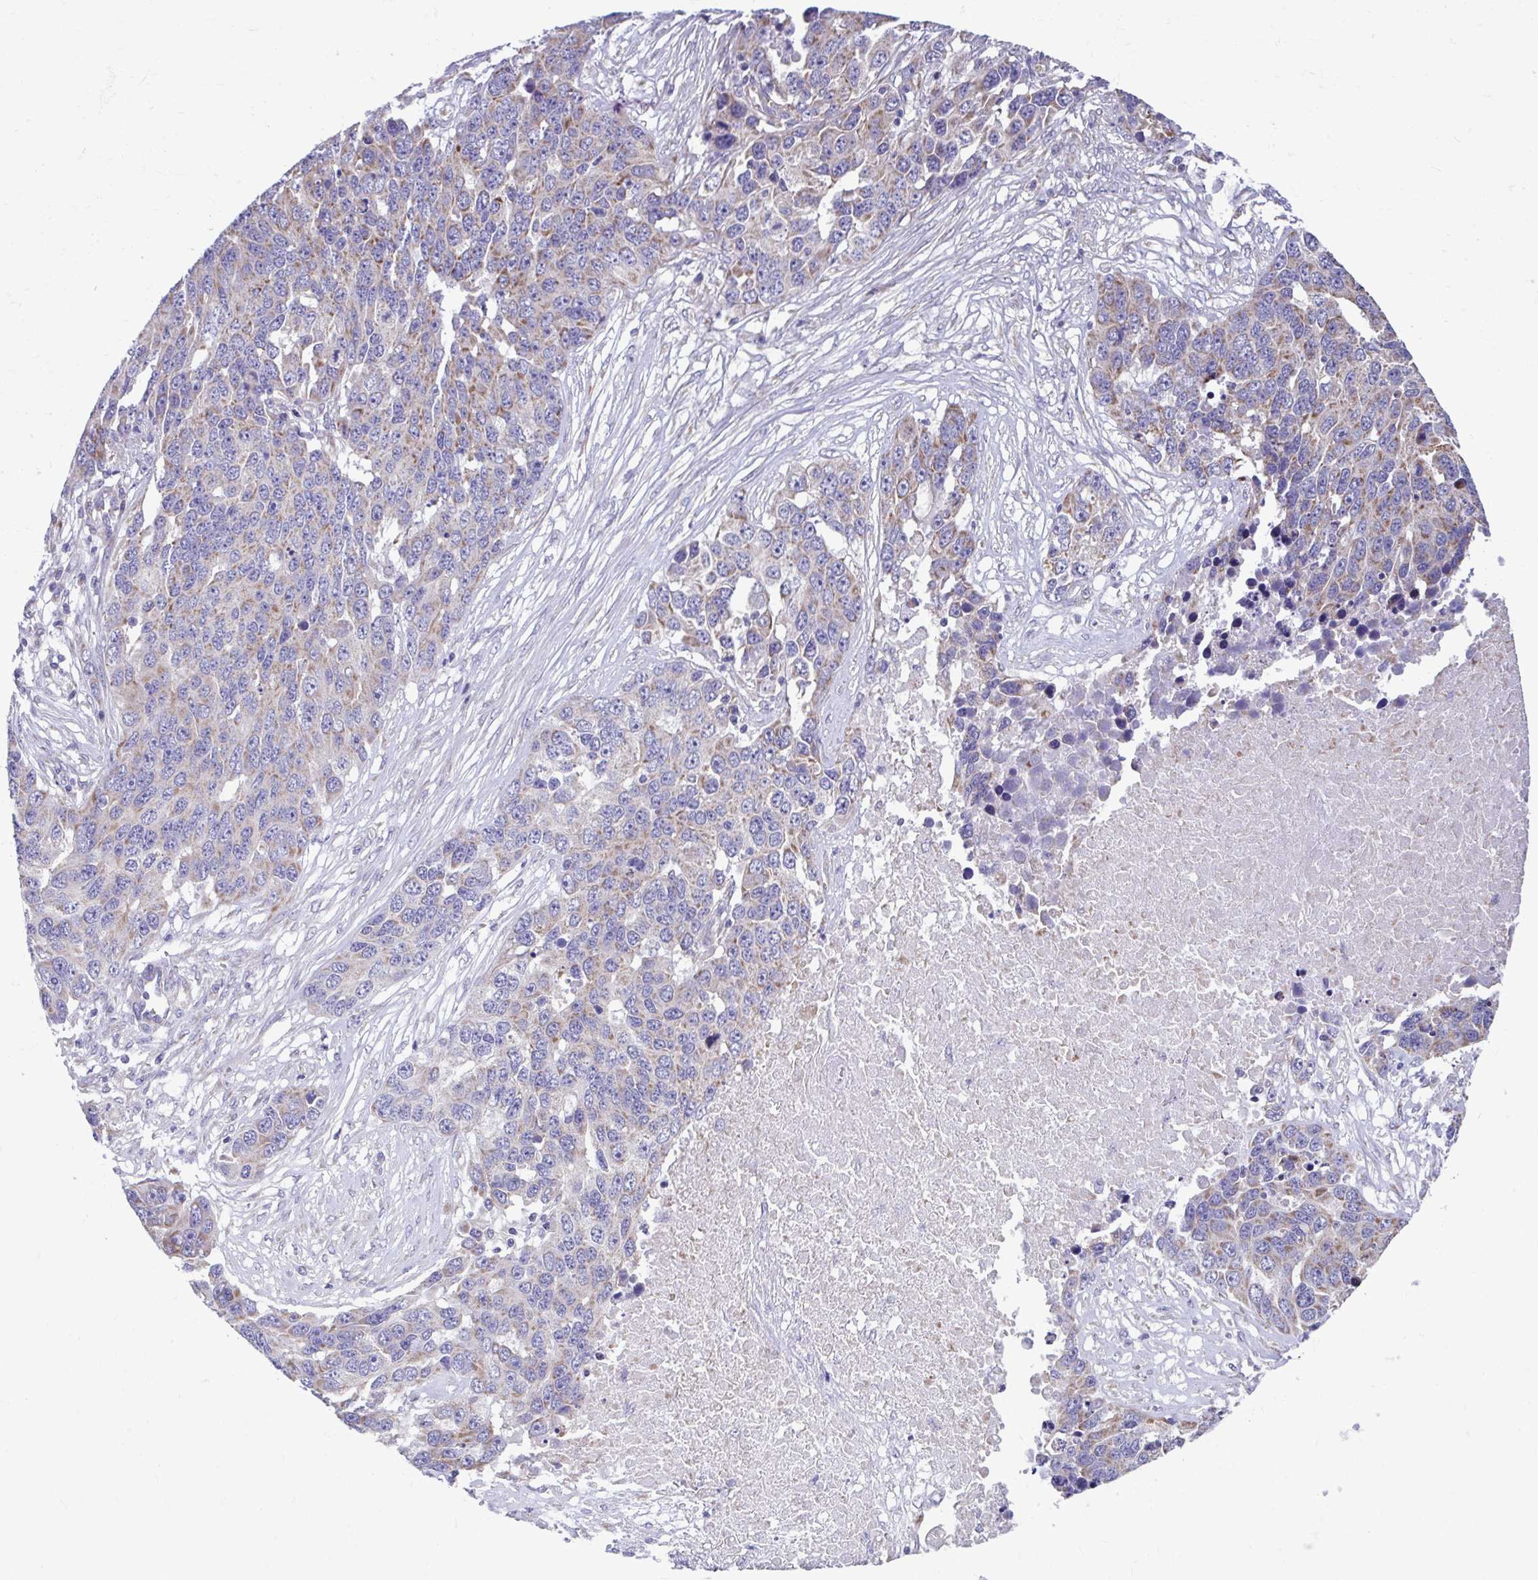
{"staining": {"intensity": "weak", "quantity": "25%-75%", "location": "cytoplasmic/membranous"}, "tissue": "ovarian cancer", "cell_type": "Tumor cells", "image_type": "cancer", "snomed": [{"axis": "morphology", "description": "Cystadenocarcinoma, serous, NOS"}, {"axis": "topography", "description": "Ovary"}], "caption": "Weak cytoplasmic/membranous positivity for a protein is identified in about 25%-75% of tumor cells of ovarian serous cystadenocarcinoma using immunohistochemistry (IHC).", "gene": "LINGO4", "patient": {"sex": "female", "age": 76}}